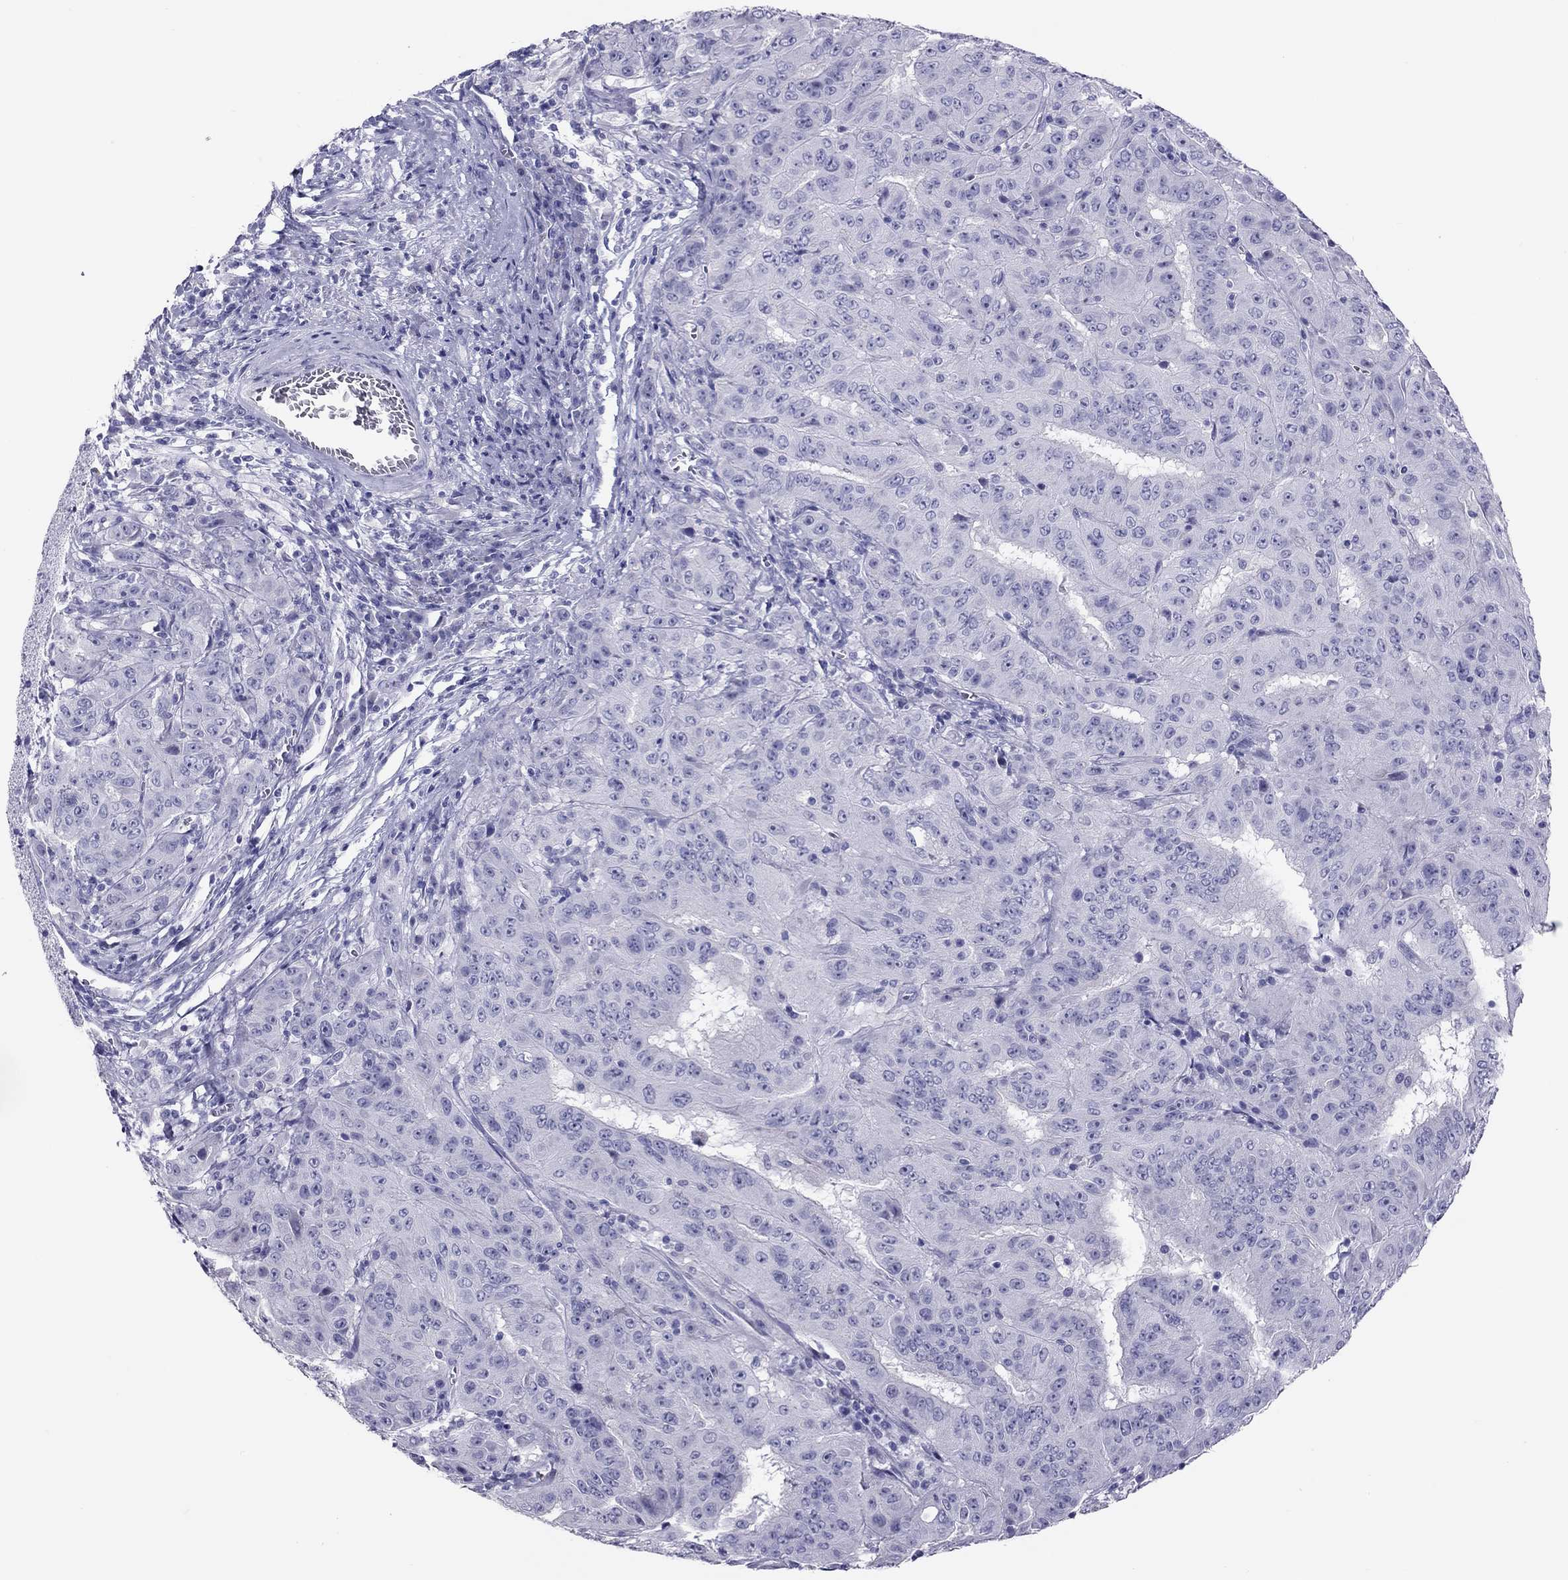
{"staining": {"intensity": "negative", "quantity": "none", "location": "none"}, "tissue": "pancreatic cancer", "cell_type": "Tumor cells", "image_type": "cancer", "snomed": [{"axis": "morphology", "description": "Adenocarcinoma, NOS"}, {"axis": "topography", "description": "Pancreas"}], "caption": "Immunohistochemistry image of pancreatic adenocarcinoma stained for a protein (brown), which reveals no staining in tumor cells.", "gene": "IL17REL", "patient": {"sex": "male", "age": 63}}